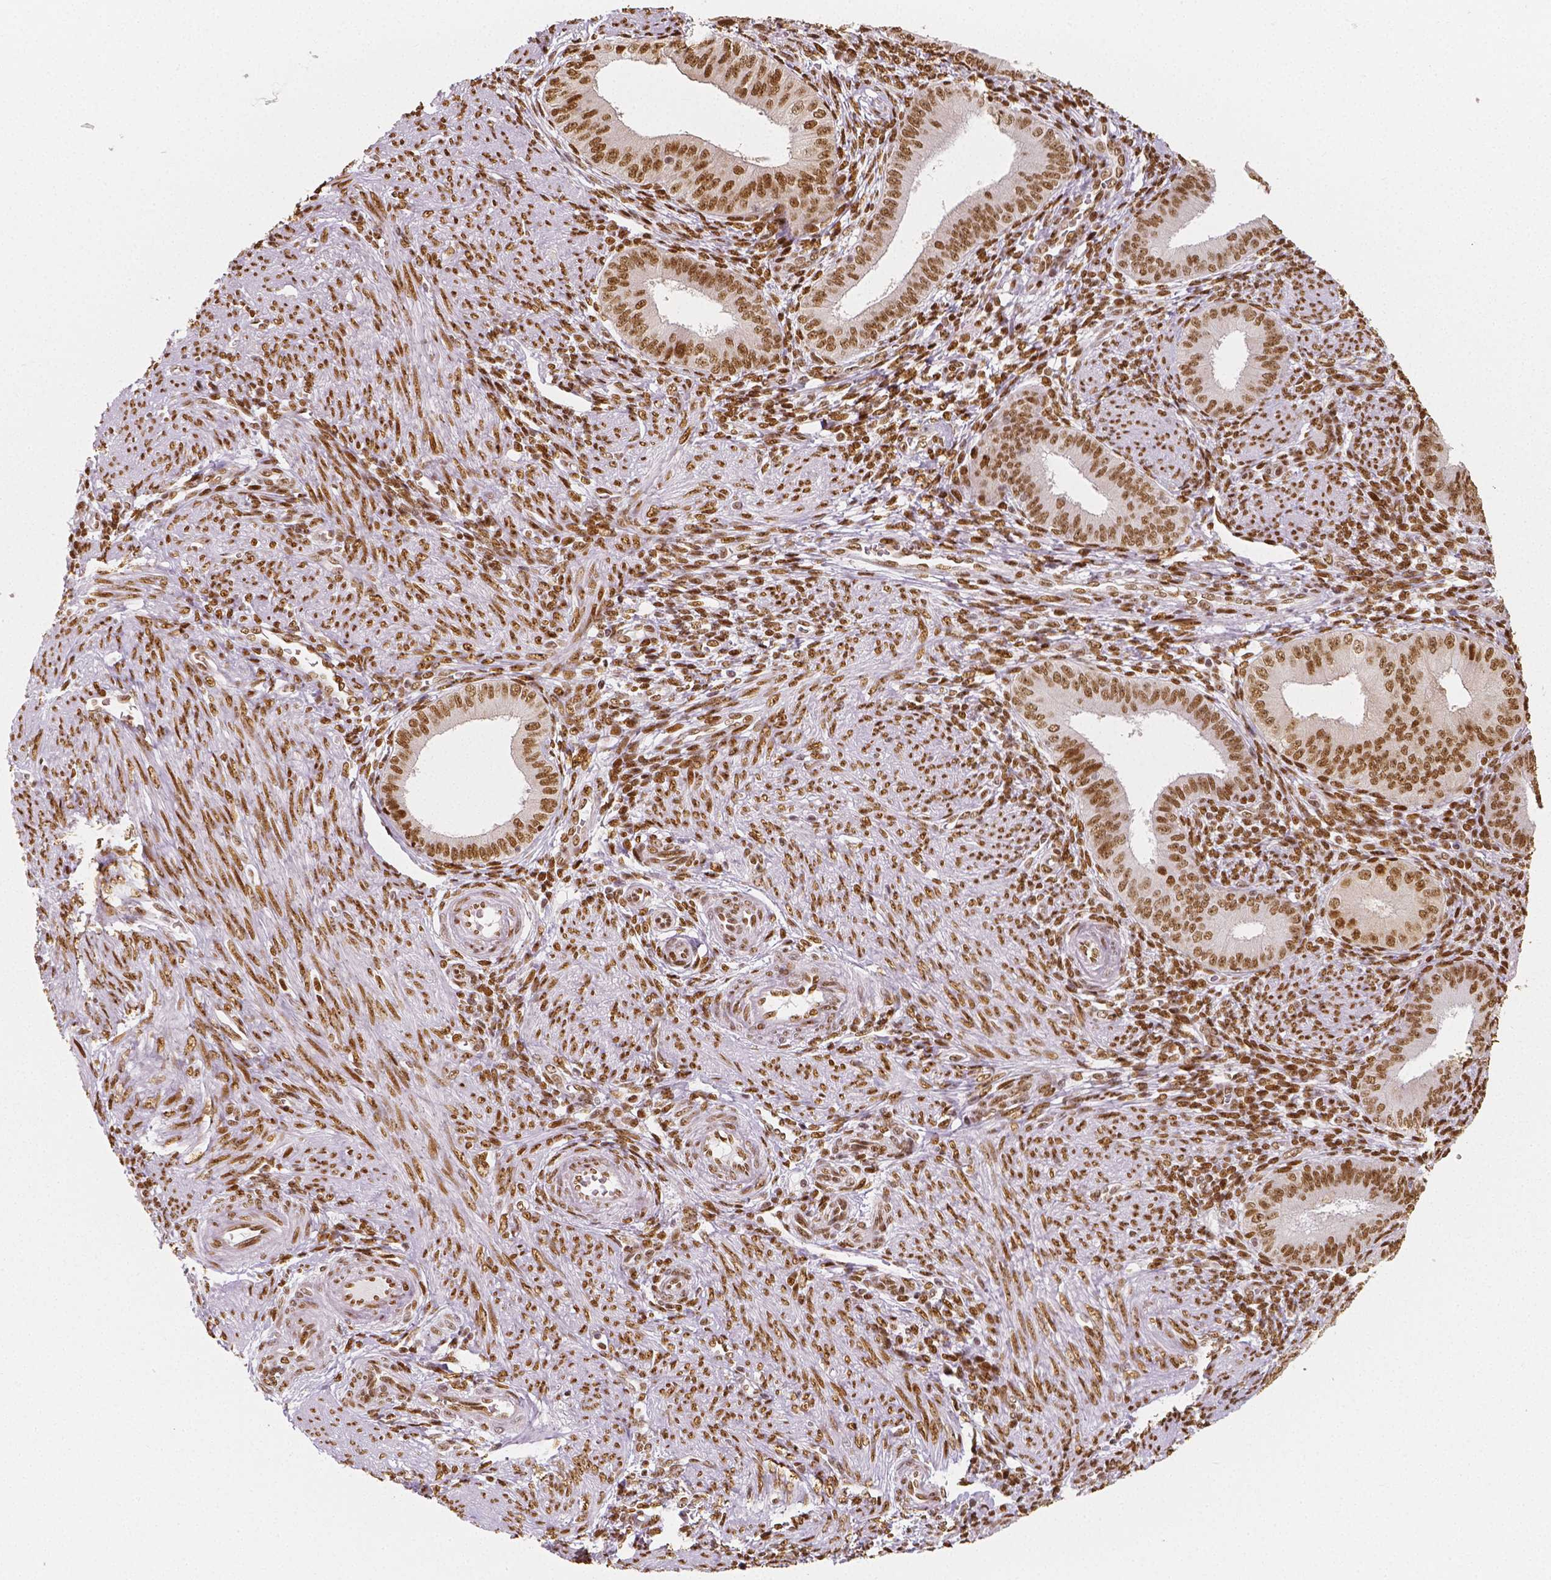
{"staining": {"intensity": "moderate", "quantity": ">75%", "location": "nuclear"}, "tissue": "endometrium", "cell_type": "Cells in endometrial stroma", "image_type": "normal", "snomed": [{"axis": "morphology", "description": "Normal tissue, NOS"}, {"axis": "topography", "description": "Endometrium"}], "caption": "Brown immunohistochemical staining in normal human endometrium reveals moderate nuclear expression in approximately >75% of cells in endometrial stroma. The staining is performed using DAB (3,3'-diaminobenzidine) brown chromogen to label protein expression. The nuclei are counter-stained blue using hematoxylin.", "gene": "NUCKS1", "patient": {"sex": "female", "age": 39}}